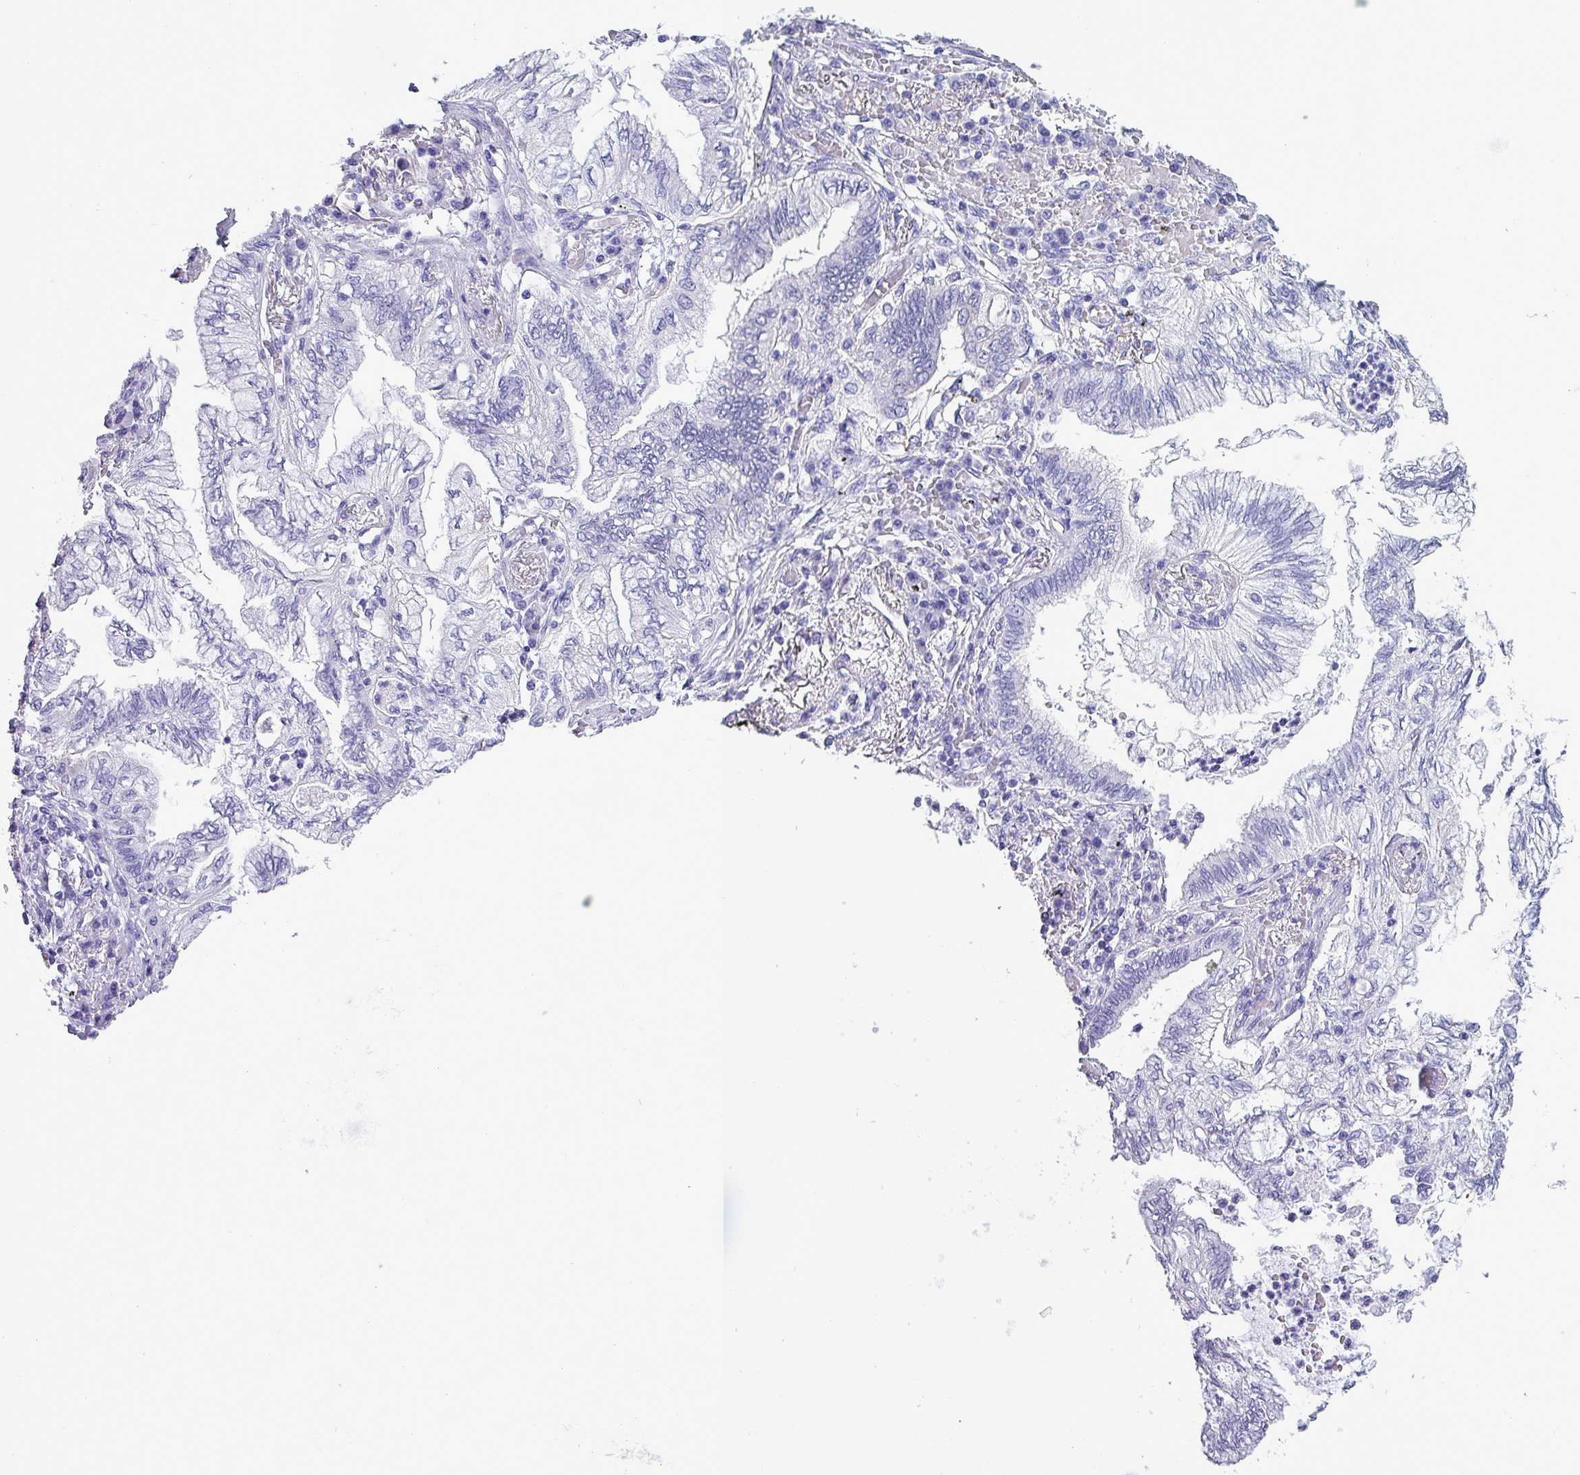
{"staining": {"intensity": "negative", "quantity": "none", "location": "none"}, "tissue": "lung cancer", "cell_type": "Tumor cells", "image_type": "cancer", "snomed": [{"axis": "morphology", "description": "Adenocarcinoma, NOS"}, {"axis": "topography", "description": "Lung"}], "caption": "This micrograph is of lung cancer stained with immunohistochemistry to label a protein in brown with the nuclei are counter-stained blue. There is no staining in tumor cells.", "gene": "KRT6C", "patient": {"sex": "female", "age": 70}}